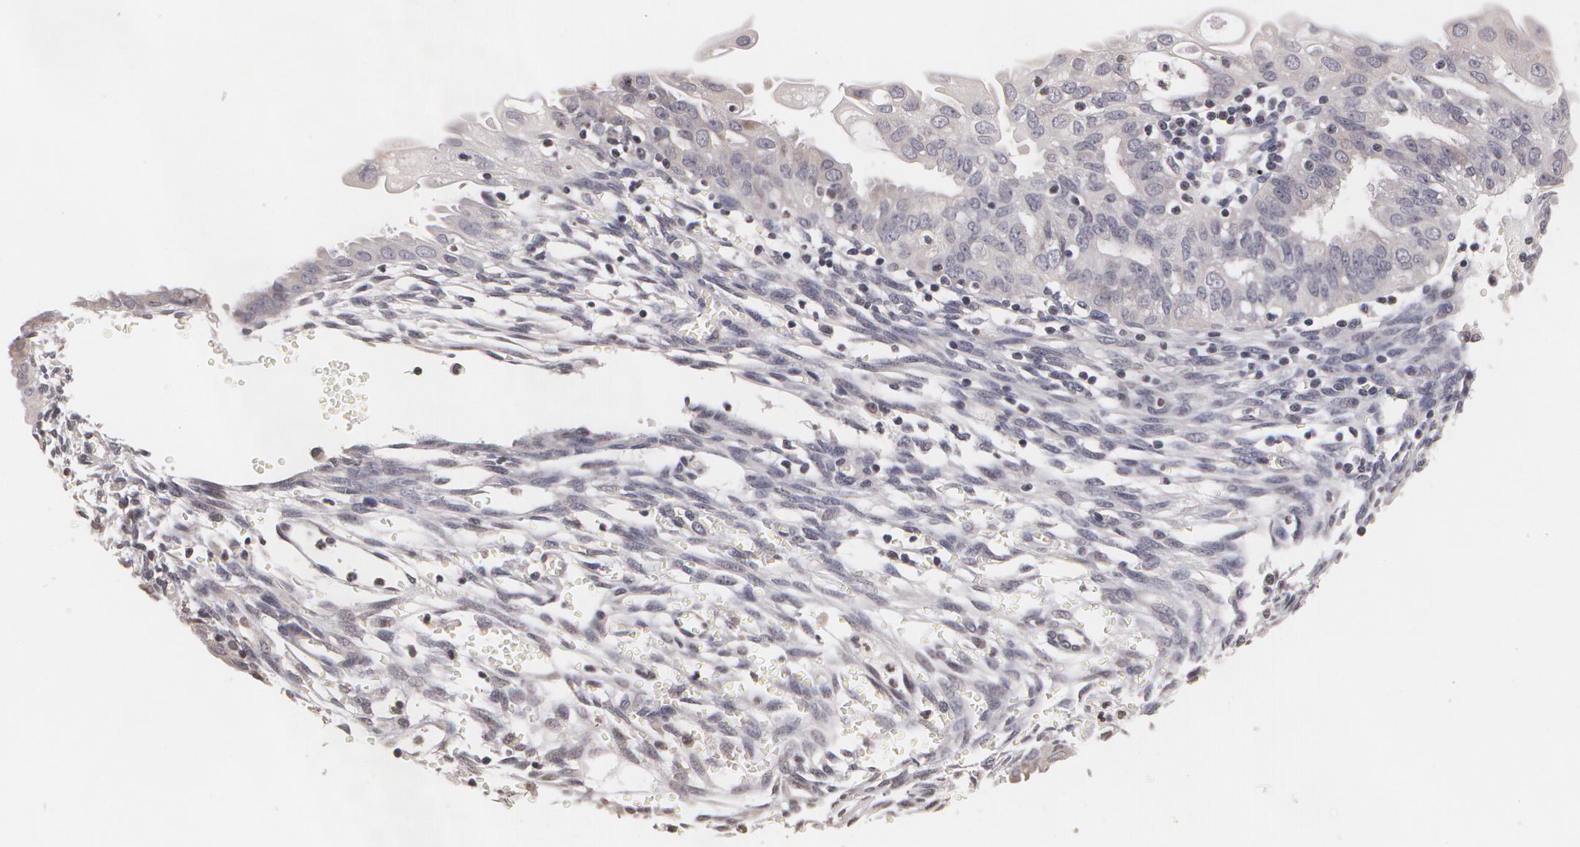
{"staining": {"intensity": "negative", "quantity": "none", "location": "none"}, "tissue": "endometrial cancer", "cell_type": "Tumor cells", "image_type": "cancer", "snomed": [{"axis": "morphology", "description": "Adenocarcinoma, NOS"}, {"axis": "topography", "description": "Endometrium"}], "caption": "This is an immunohistochemistry histopathology image of endometrial cancer. There is no positivity in tumor cells.", "gene": "THRB", "patient": {"sex": "female", "age": 51}}